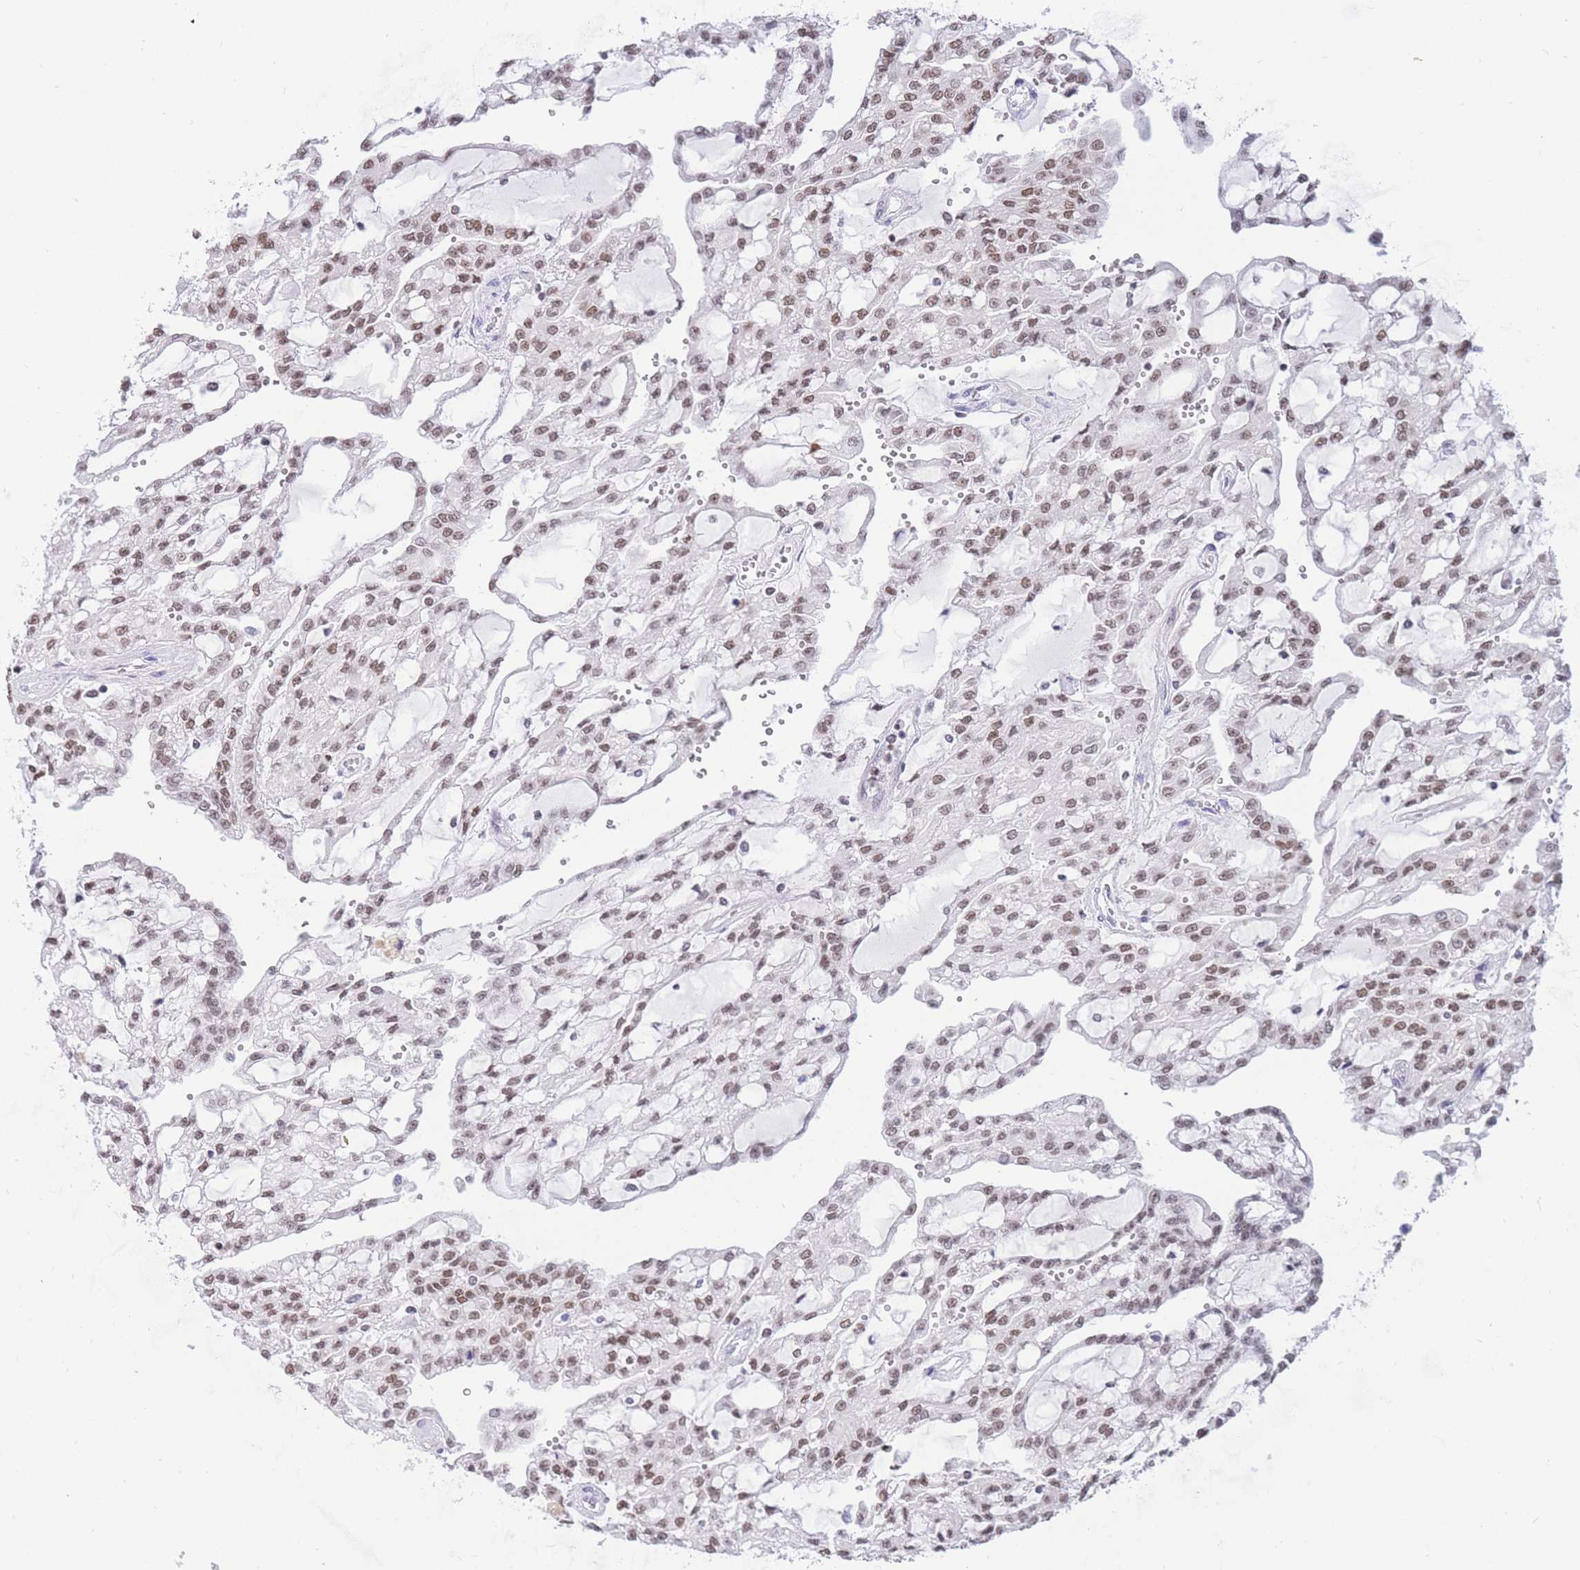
{"staining": {"intensity": "weak", "quantity": ">75%", "location": "nuclear"}, "tissue": "renal cancer", "cell_type": "Tumor cells", "image_type": "cancer", "snomed": [{"axis": "morphology", "description": "Adenocarcinoma, NOS"}, {"axis": "topography", "description": "Kidney"}], "caption": "Renal cancer stained for a protein shows weak nuclear positivity in tumor cells. The staining is performed using DAB brown chromogen to label protein expression. The nuclei are counter-stained blue using hematoxylin.", "gene": "HMGN1", "patient": {"sex": "male", "age": 63}}